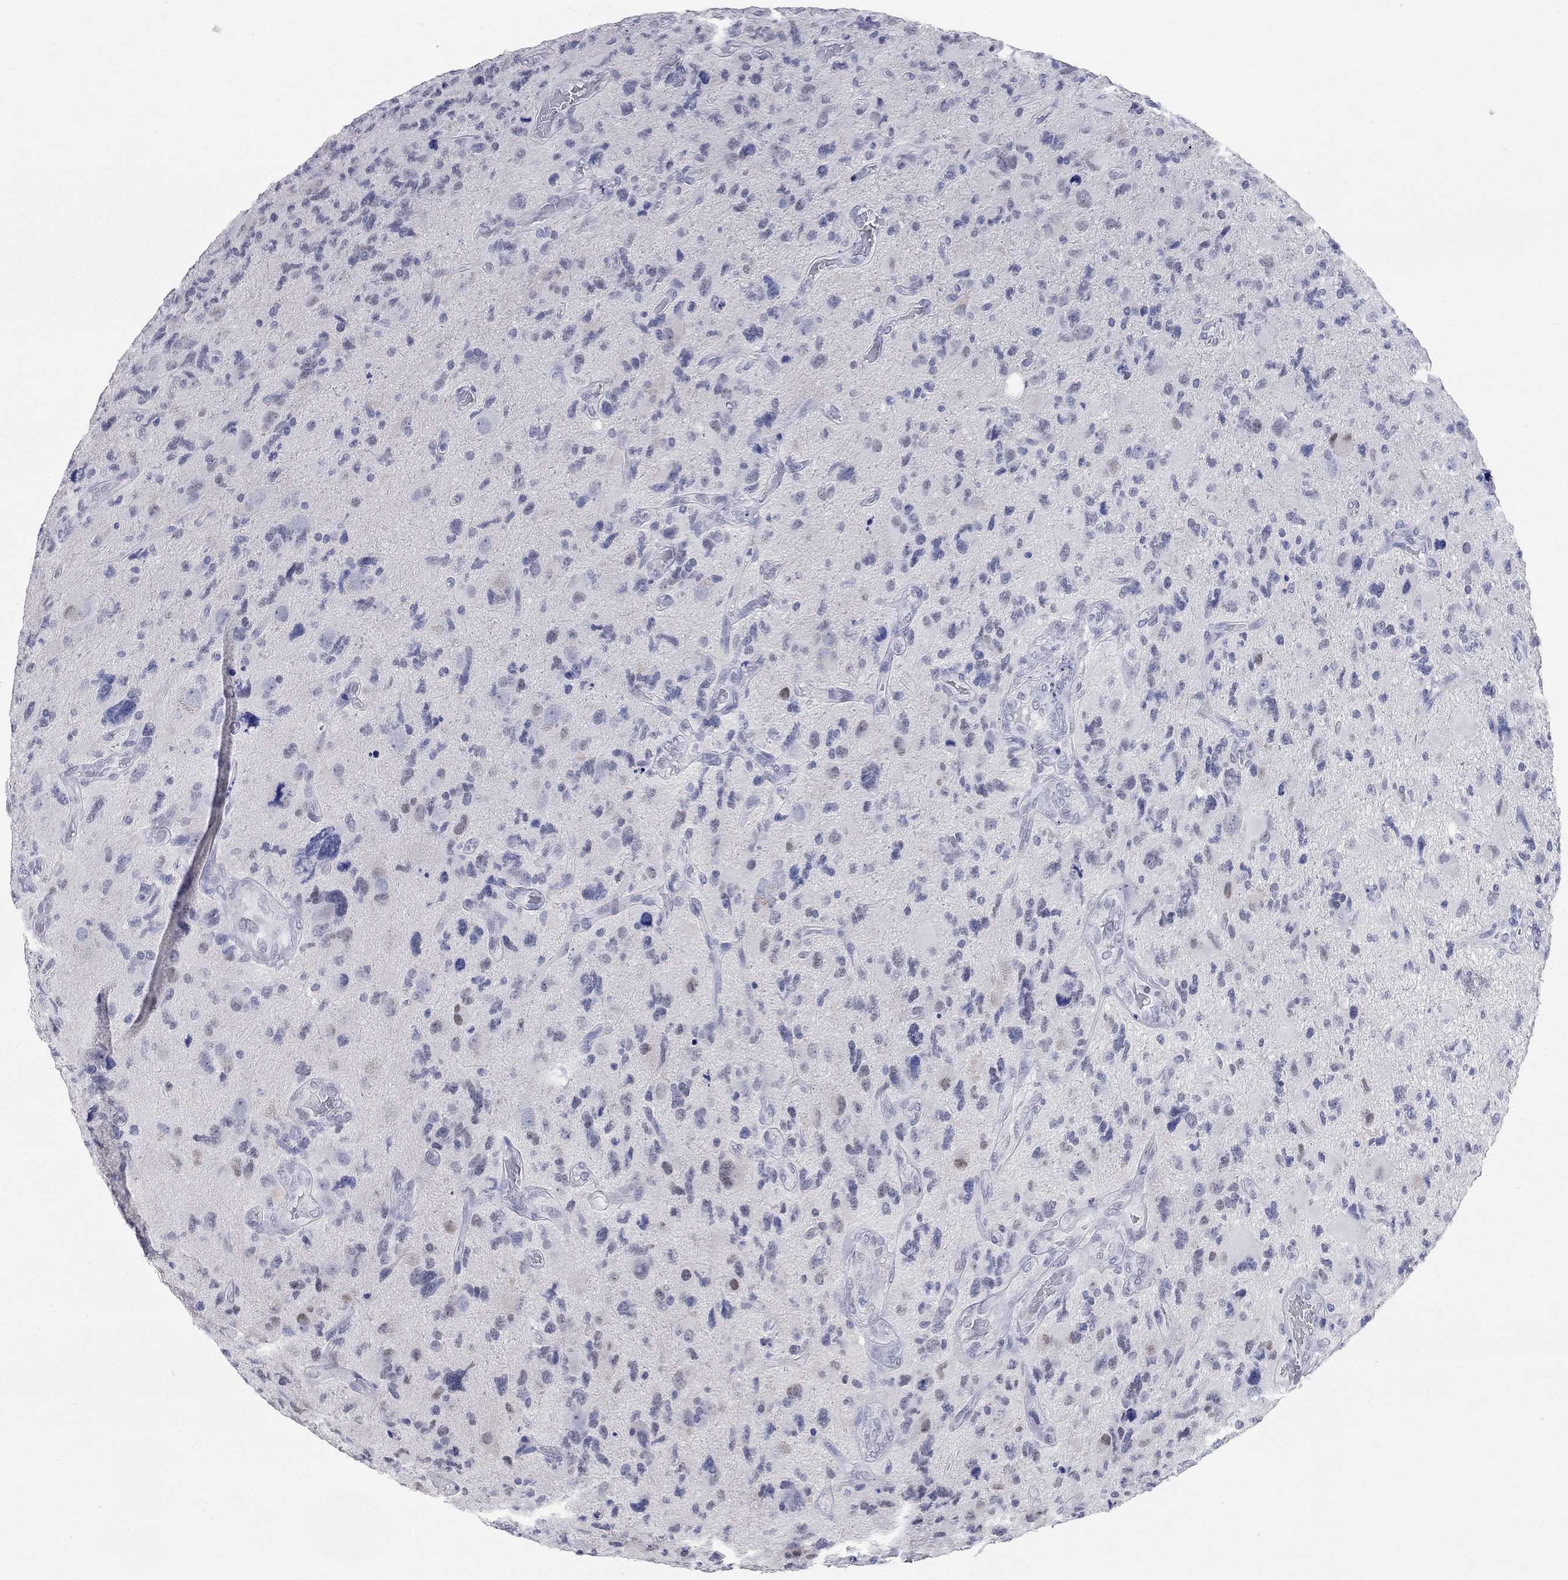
{"staining": {"intensity": "negative", "quantity": "none", "location": "none"}, "tissue": "glioma", "cell_type": "Tumor cells", "image_type": "cancer", "snomed": [{"axis": "morphology", "description": "Glioma, malignant, High grade"}, {"axis": "topography", "description": "Cerebral cortex"}], "caption": "Tumor cells are negative for protein expression in human glioma.", "gene": "BPIFB1", "patient": {"sex": "male", "age": 70}}